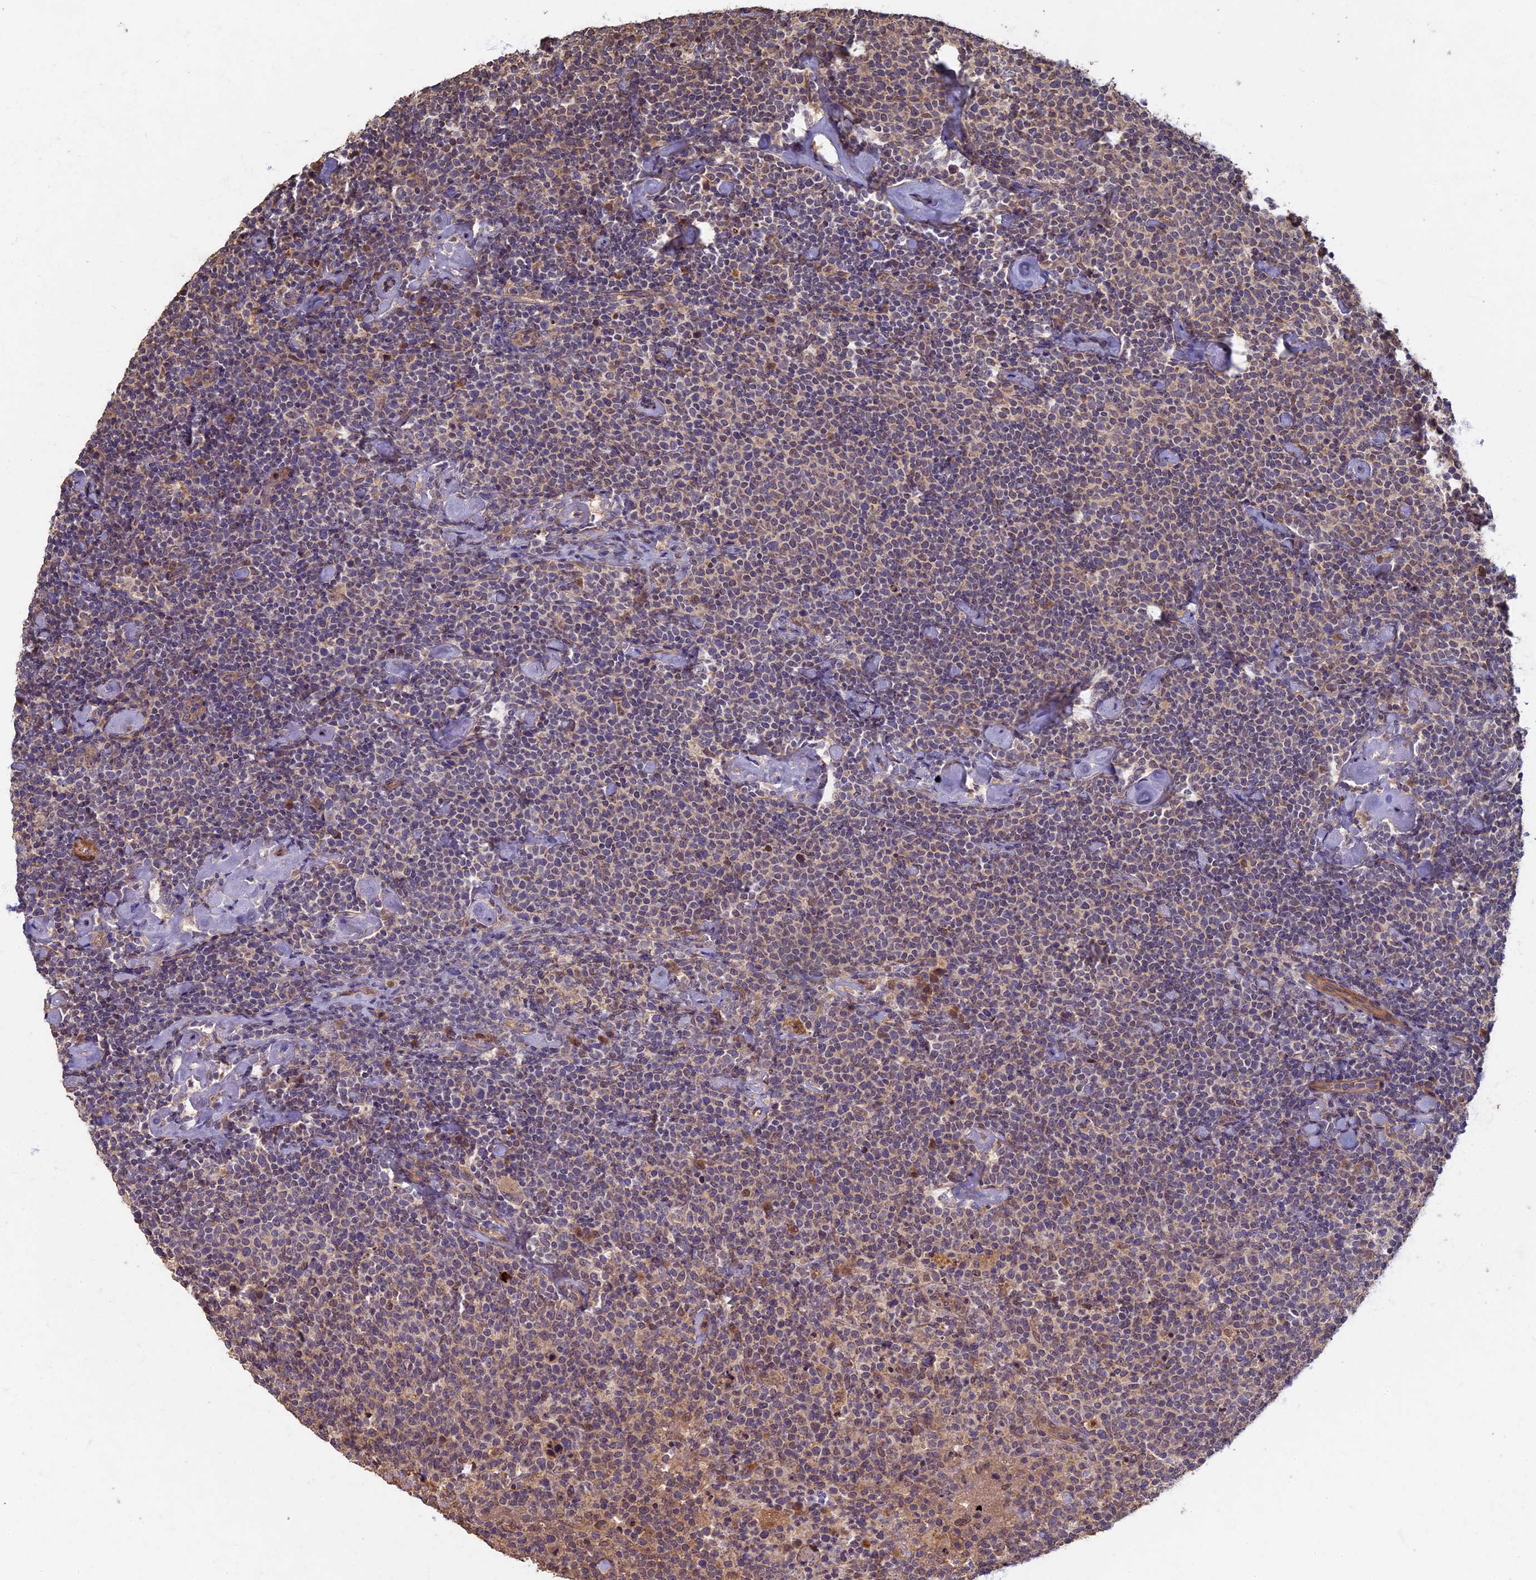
{"staining": {"intensity": "weak", "quantity": "25%-75%", "location": "cytoplasmic/membranous"}, "tissue": "lymphoma", "cell_type": "Tumor cells", "image_type": "cancer", "snomed": [{"axis": "morphology", "description": "Malignant lymphoma, non-Hodgkin's type, High grade"}, {"axis": "topography", "description": "Lymph node"}], "caption": "Immunohistochemical staining of human lymphoma reveals low levels of weak cytoplasmic/membranous positivity in approximately 25%-75% of tumor cells.", "gene": "RSPH3", "patient": {"sex": "male", "age": 61}}